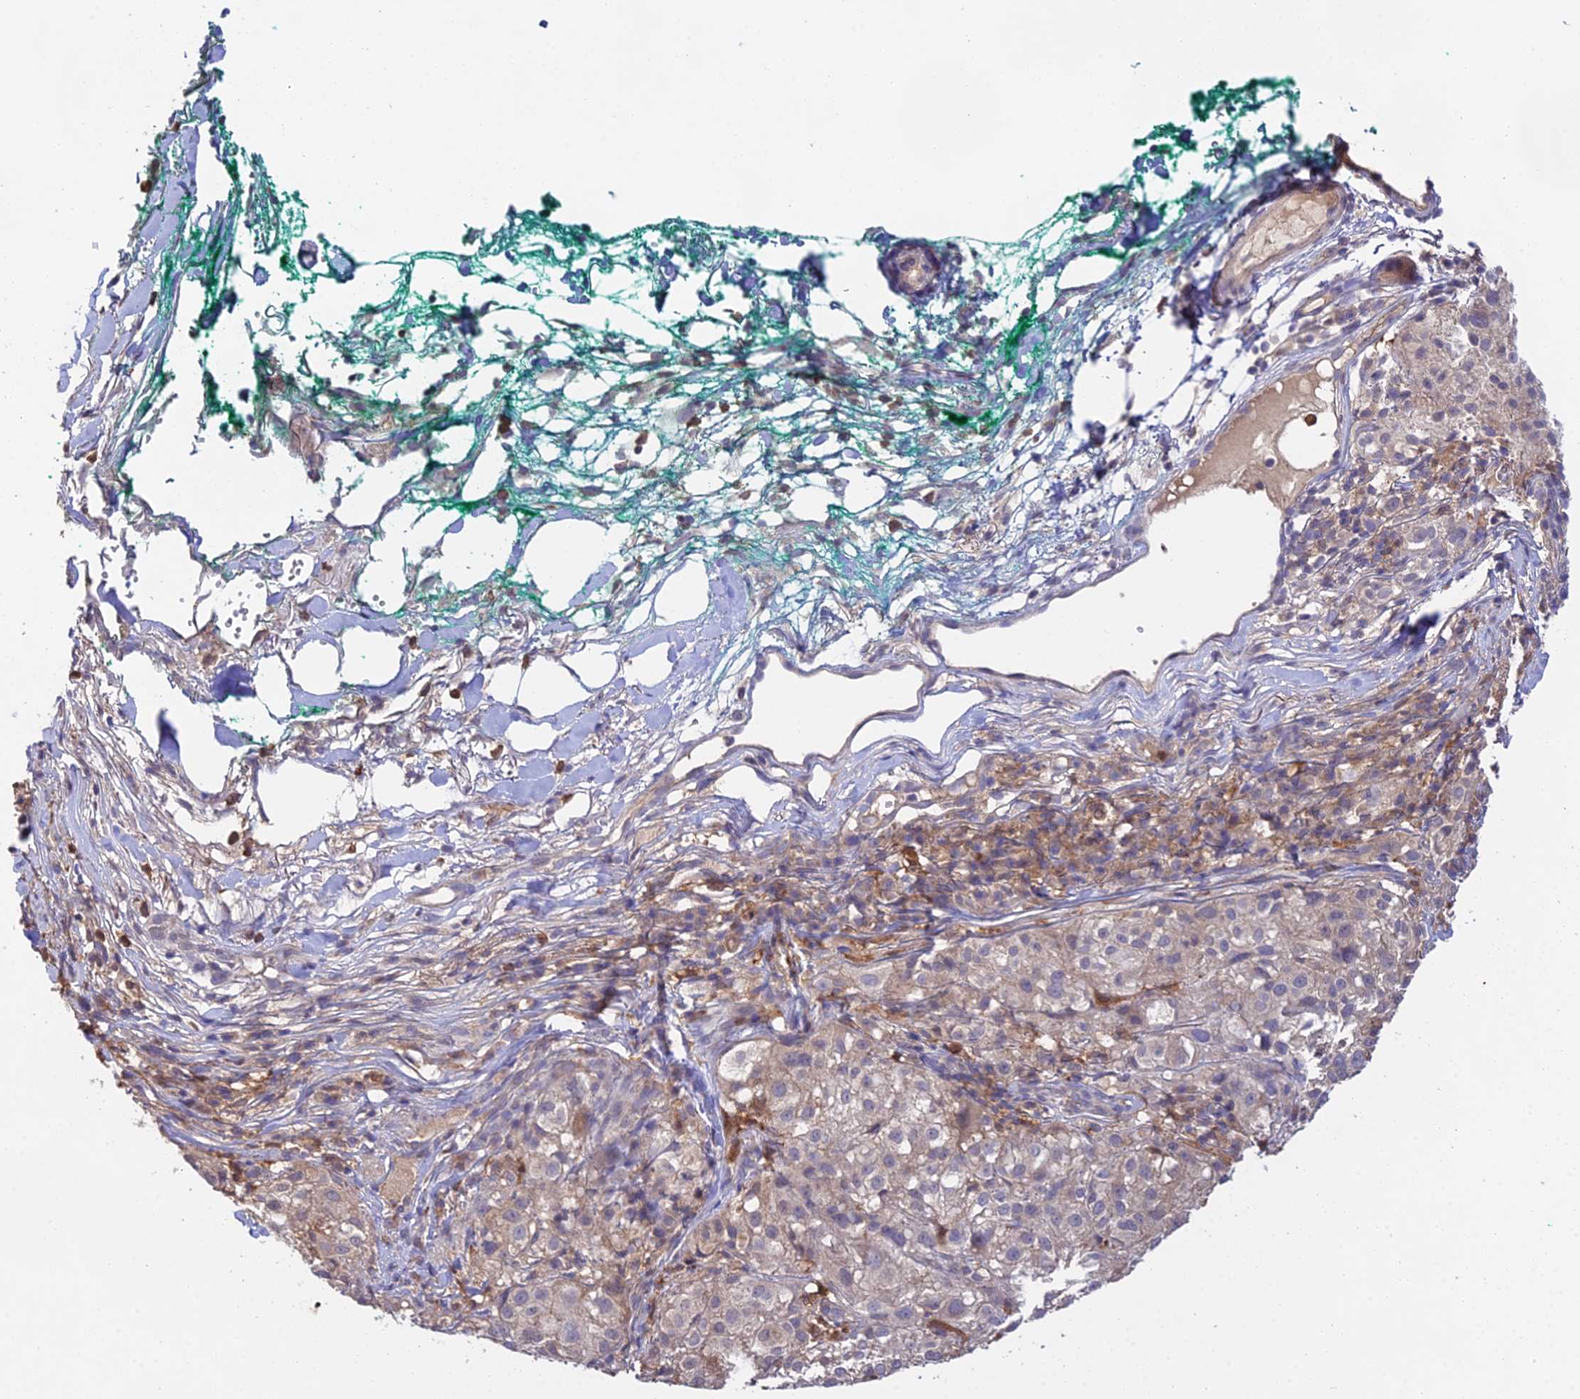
{"staining": {"intensity": "negative", "quantity": "none", "location": "none"}, "tissue": "melanoma", "cell_type": "Tumor cells", "image_type": "cancer", "snomed": [{"axis": "morphology", "description": "Necrosis, NOS"}, {"axis": "morphology", "description": "Malignant melanoma, NOS"}, {"axis": "topography", "description": "Skin"}], "caption": "The image demonstrates no significant positivity in tumor cells of malignant melanoma.", "gene": "FBP1", "patient": {"sex": "female", "age": 87}}